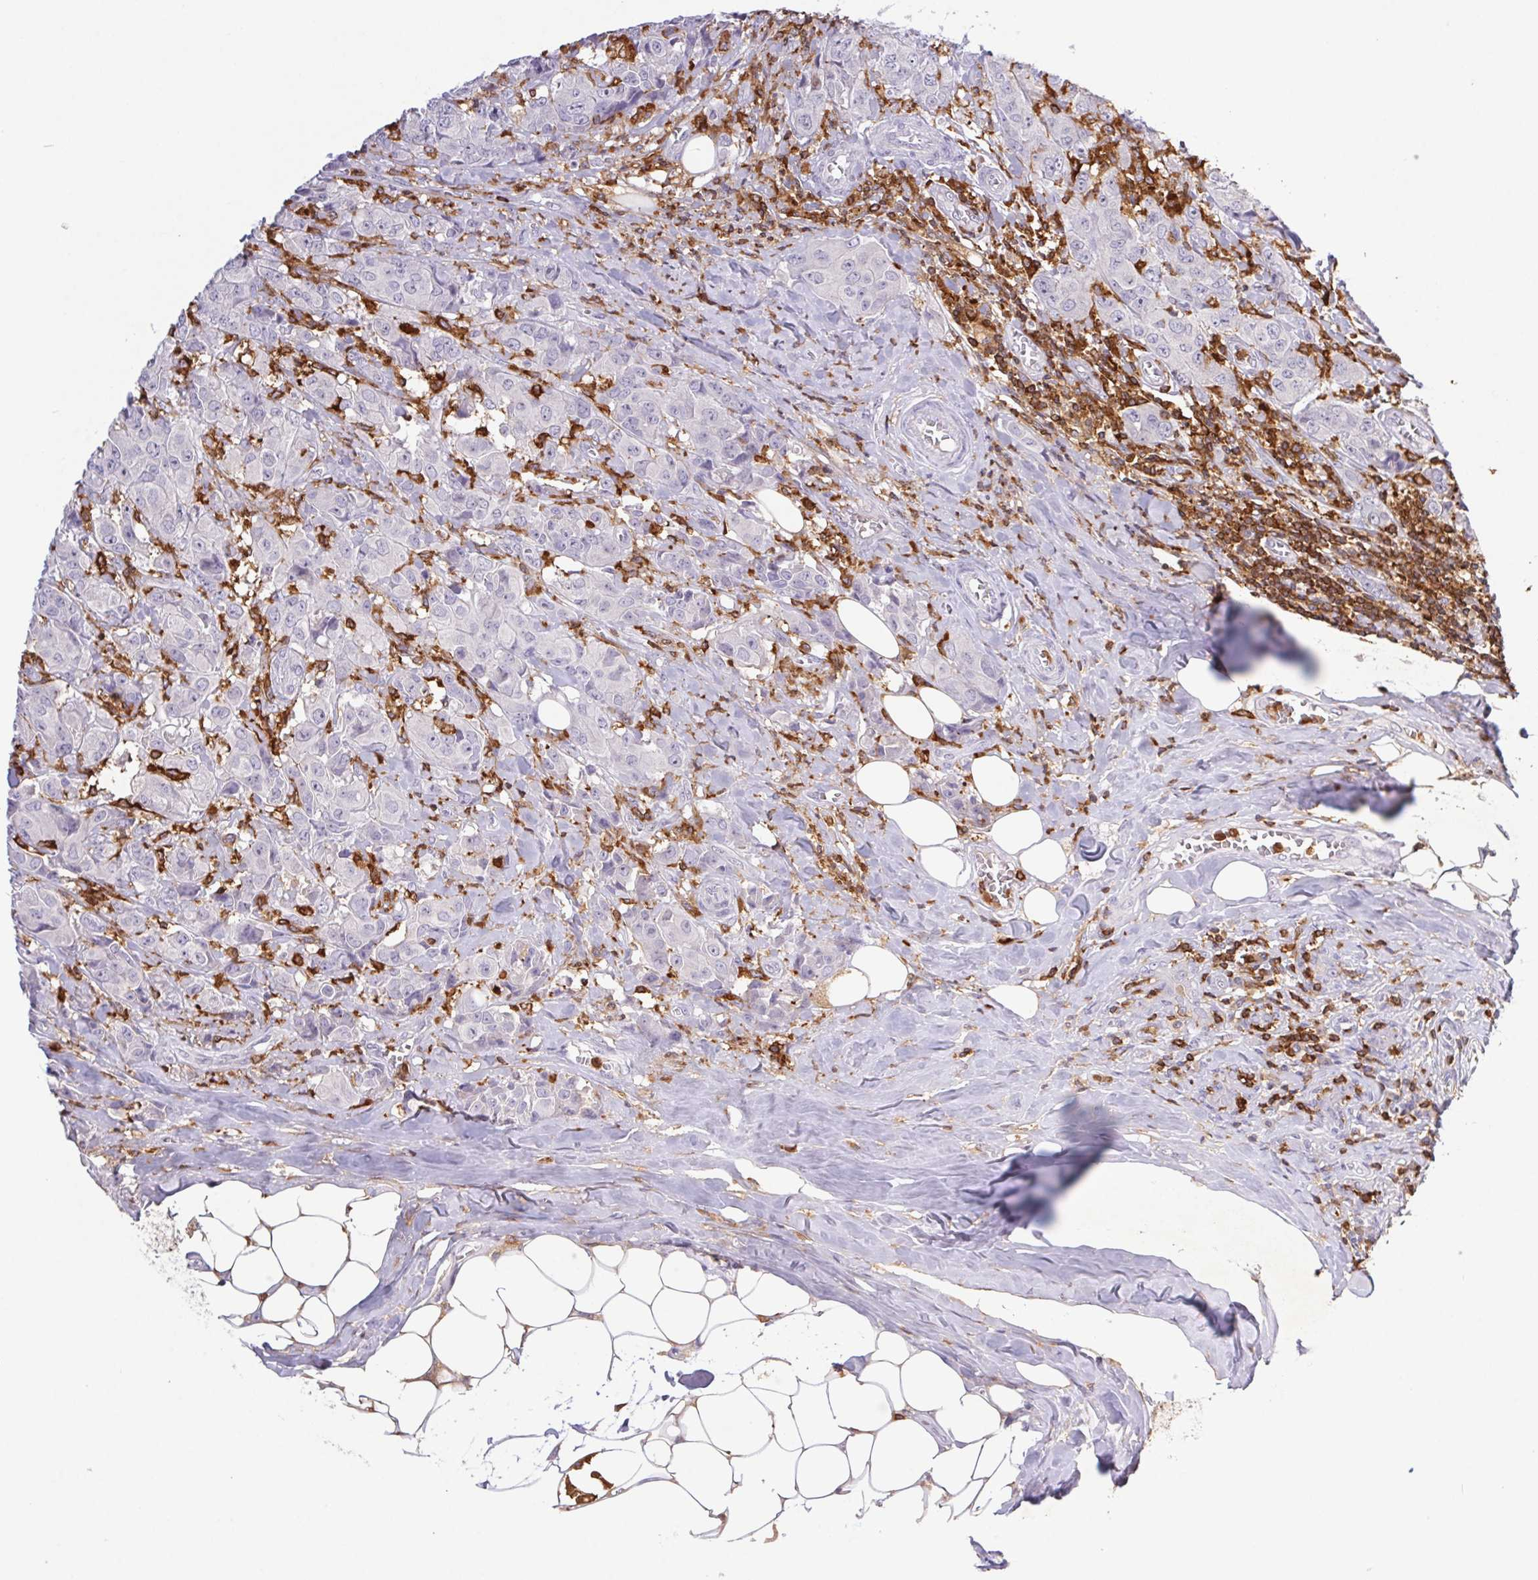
{"staining": {"intensity": "negative", "quantity": "none", "location": "none"}, "tissue": "breast cancer", "cell_type": "Tumor cells", "image_type": "cancer", "snomed": [{"axis": "morphology", "description": "Normal tissue, NOS"}, {"axis": "morphology", "description": "Duct carcinoma"}, {"axis": "topography", "description": "Breast"}], "caption": "The photomicrograph shows no significant positivity in tumor cells of invasive ductal carcinoma (breast).", "gene": "APBB1IP", "patient": {"sex": "female", "age": 43}}